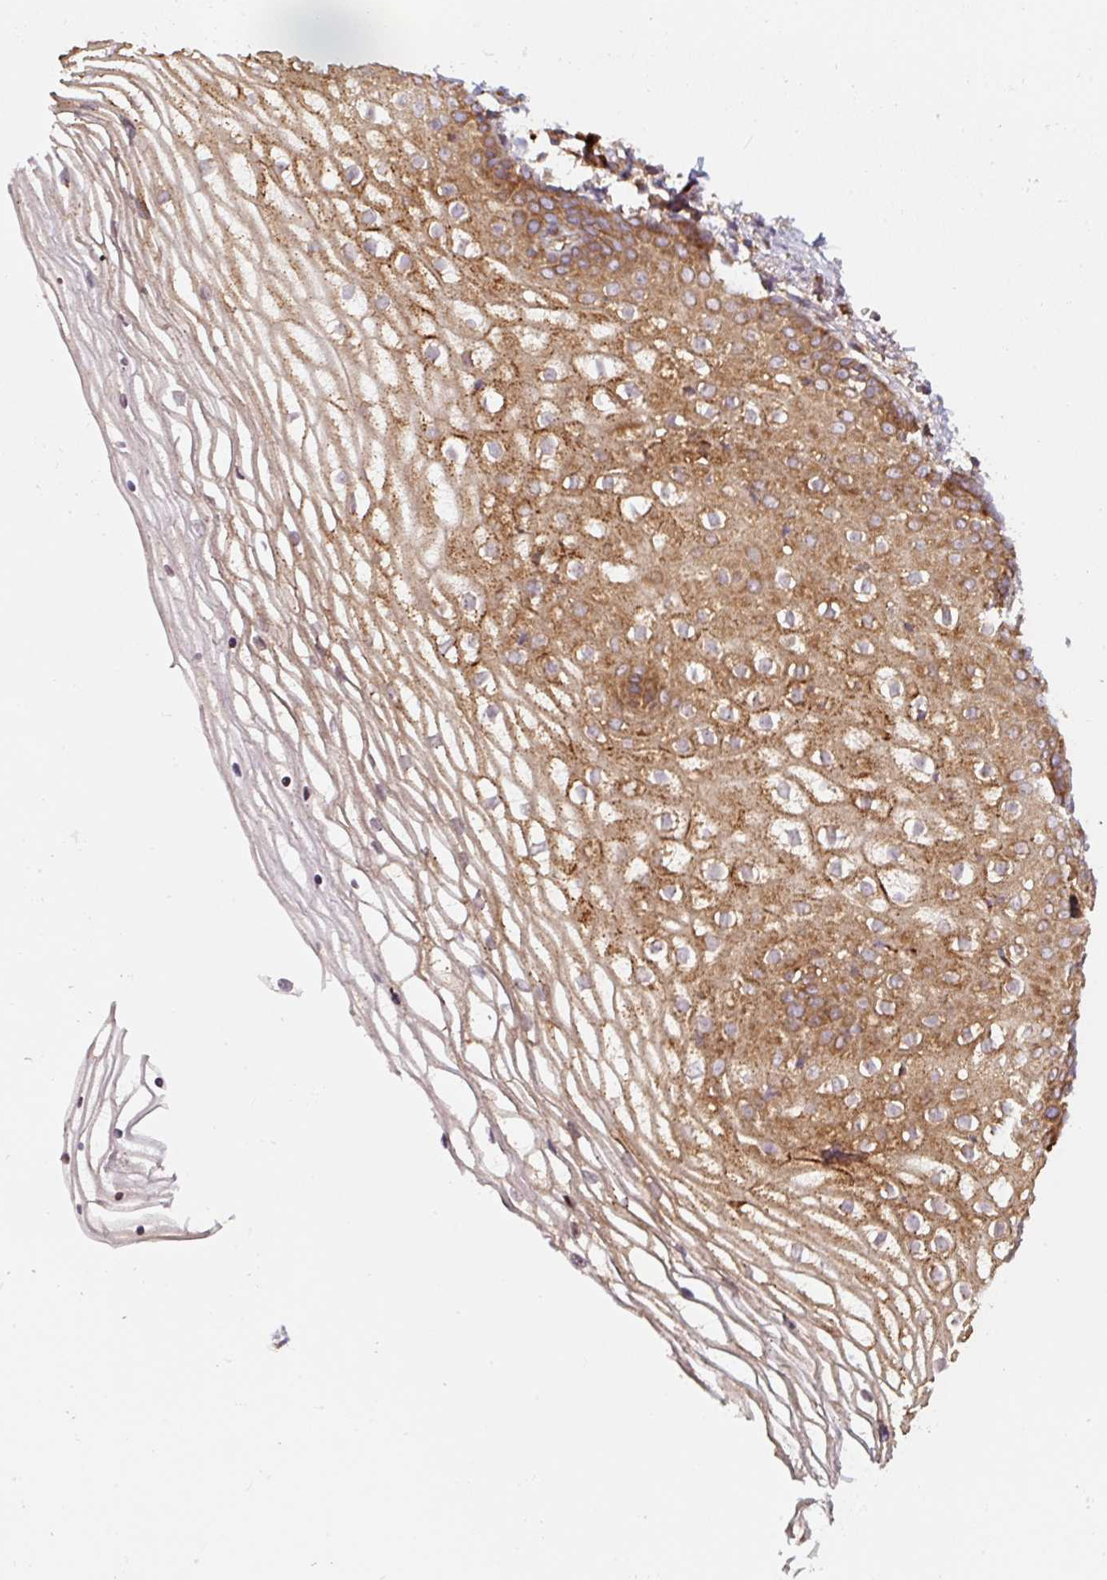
{"staining": {"intensity": "strong", "quantity": ">75%", "location": "cytoplasmic/membranous"}, "tissue": "vagina", "cell_type": "Squamous epithelial cells", "image_type": "normal", "snomed": [{"axis": "morphology", "description": "Normal tissue, NOS"}, {"axis": "topography", "description": "Vagina"}], "caption": "Vagina stained with IHC demonstrates strong cytoplasmic/membranous staining in approximately >75% of squamous epithelial cells.", "gene": "EIF2S2", "patient": {"sex": "female", "age": 56}}